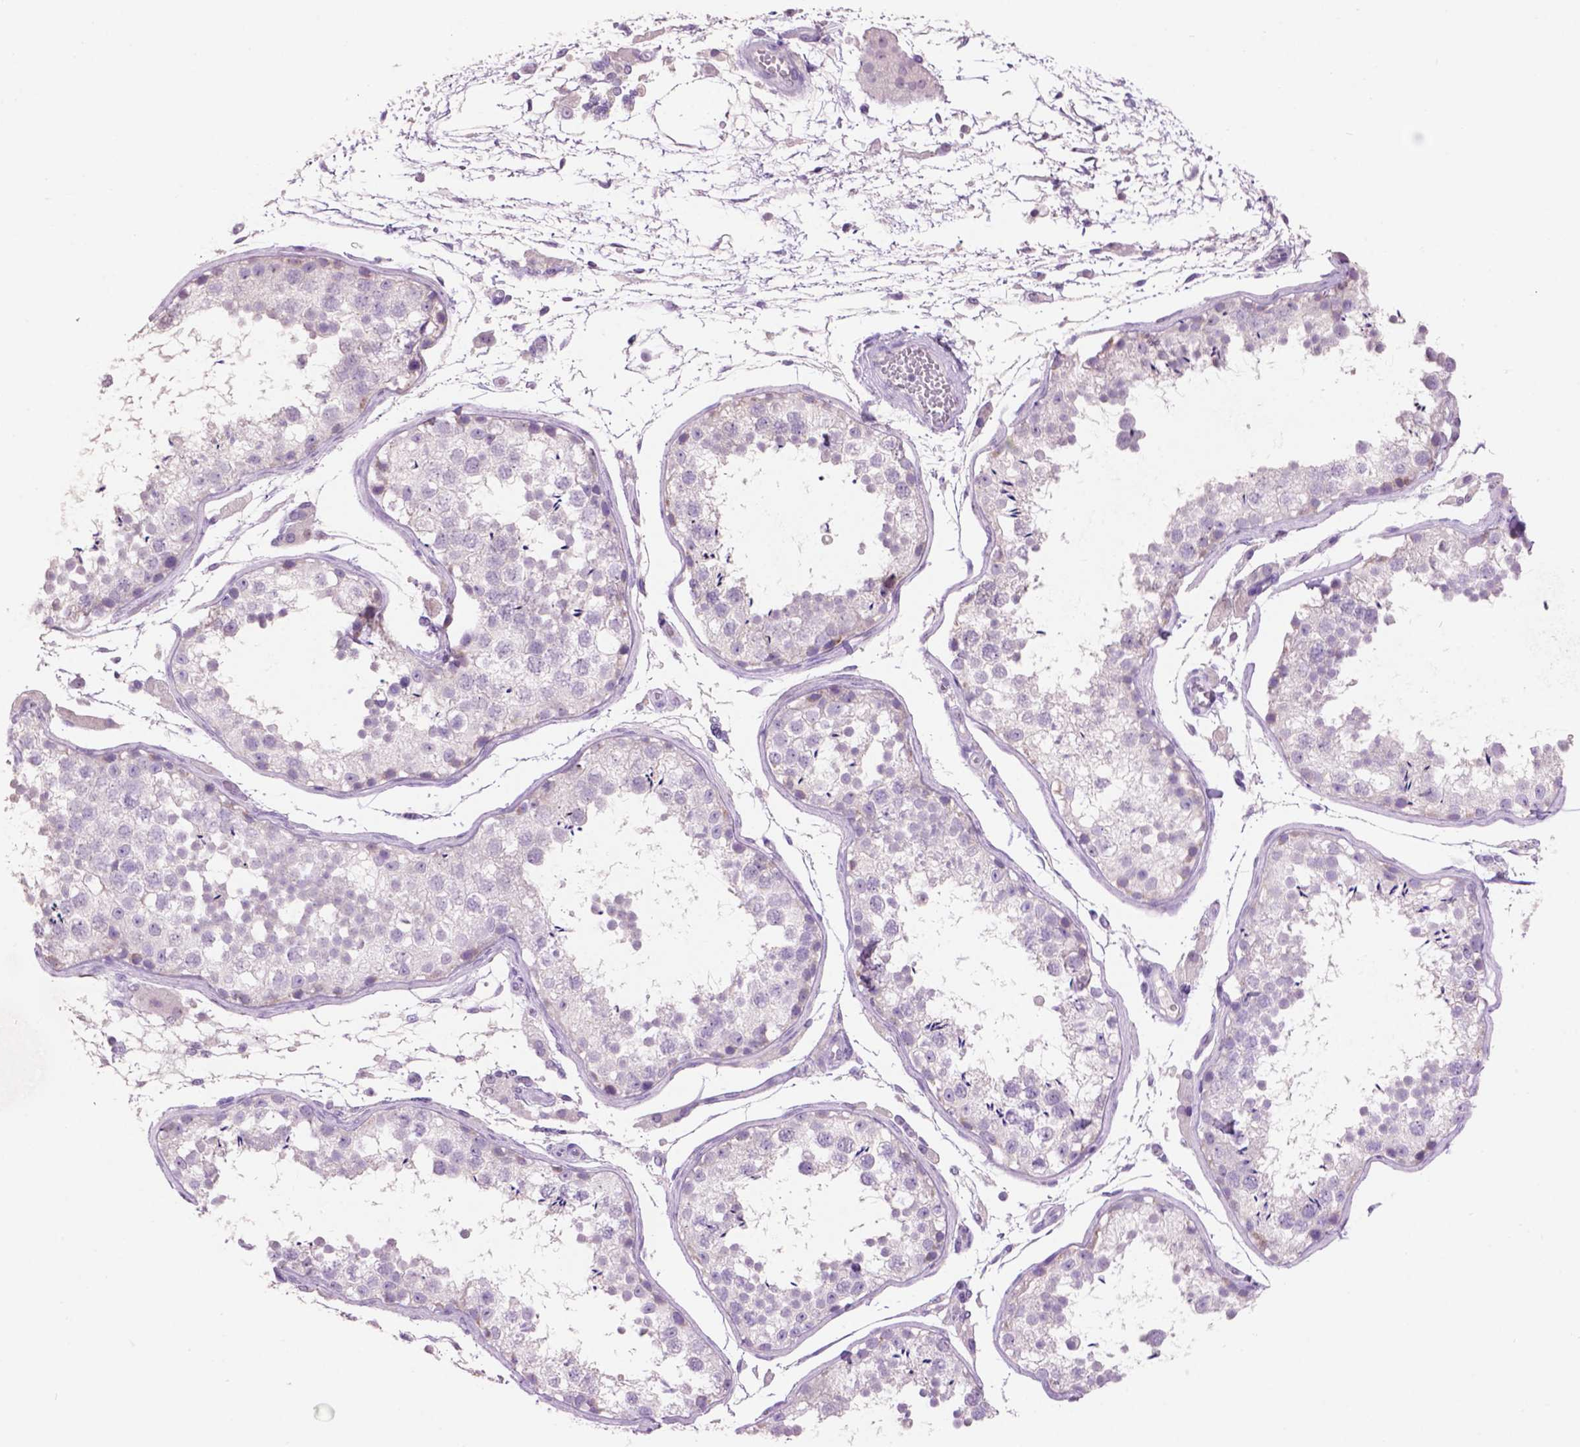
{"staining": {"intensity": "negative", "quantity": "none", "location": "none"}, "tissue": "testis", "cell_type": "Cells in seminiferous ducts", "image_type": "normal", "snomed": [{"axis": "morphology", "description": "Normal tissue, NOS"}, {"axis": "topography", "description": "Testis"}], "caption": "Protein analysis of normal testis shows no significant positivity in cells in seminiferous ducts.", "gene": "CRYBA4", "patient": {"sex": "male", "age": 29}}